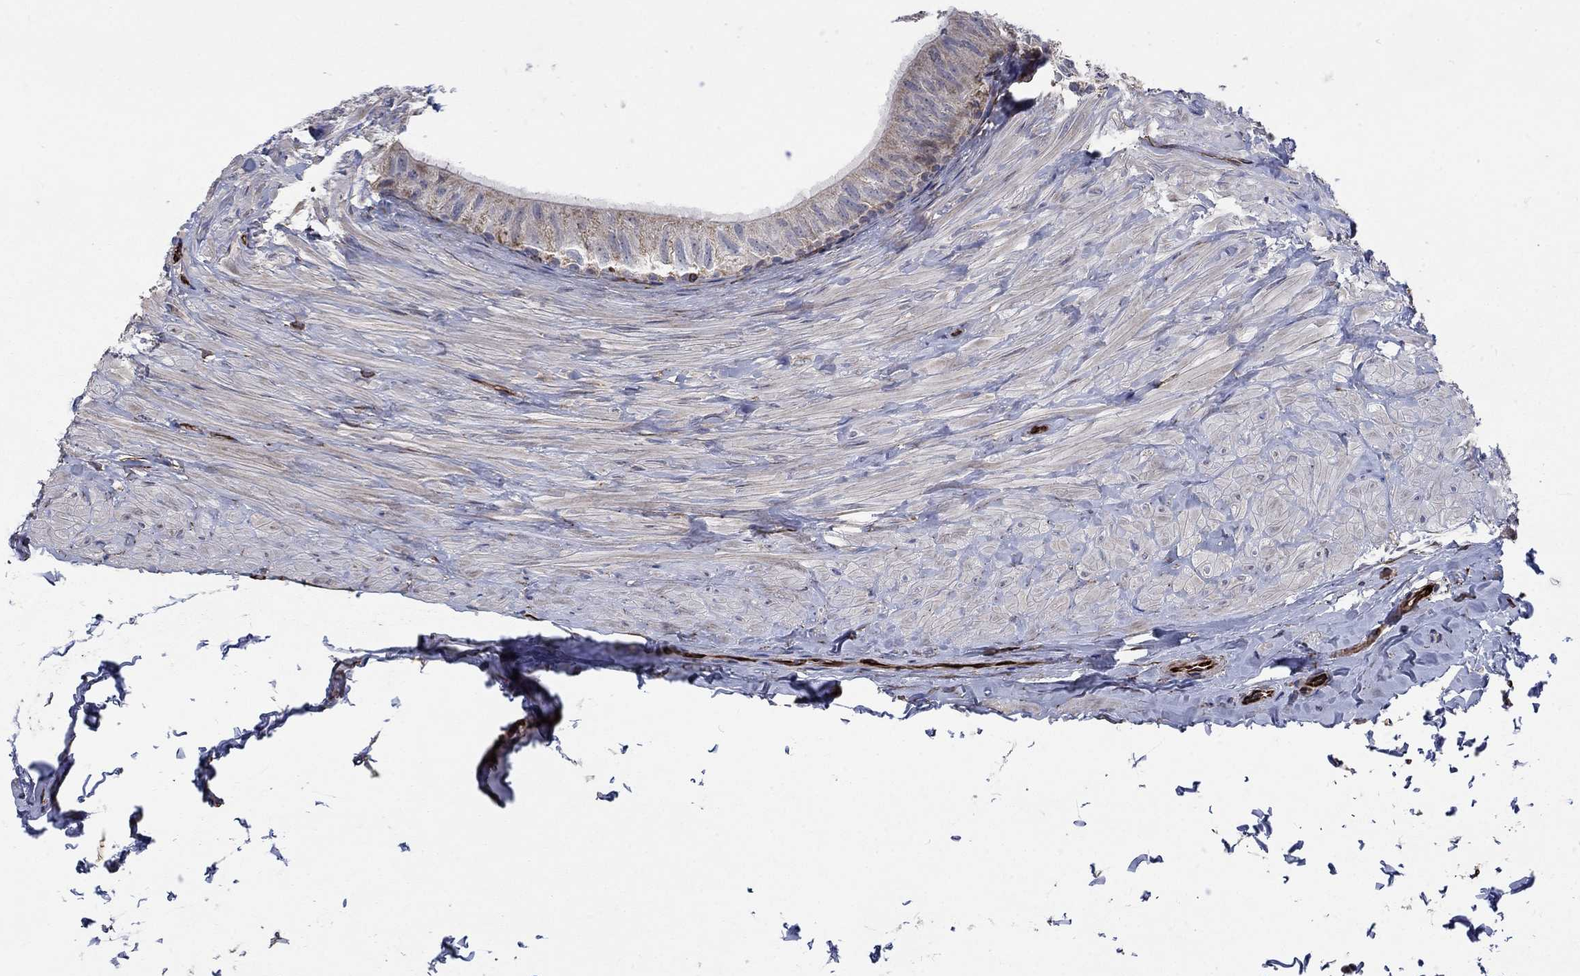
{"staining": {"intensity": "moderate", "quantity": "<25%", "location": "cytoplasmic/membranous"}, "tissue": "epididymis", "cell_type": "Glandular cells", "image_type": "normal", "snomed": [{"axis": "morphology", "description": "Normal tissue, NOS"}, {"axis": "topography", "description": "Epididymis"}], "caption": "Immunohistochemistry (IHC) staining of benign epididymis, which exhibits low levels of moderate cytoplasmic/membranous expression in about <25% of glandular cells indicating moderate cytoplasmic/membranous protein positivity. The staining was performed using DAB (3,3'-diaminobenzidine) (brown) for protein detection and nuclei were counterstained in hematoxylin (blue).", "gene": "NDUFC1", "patient": {"sex": "male", "age": 32}}